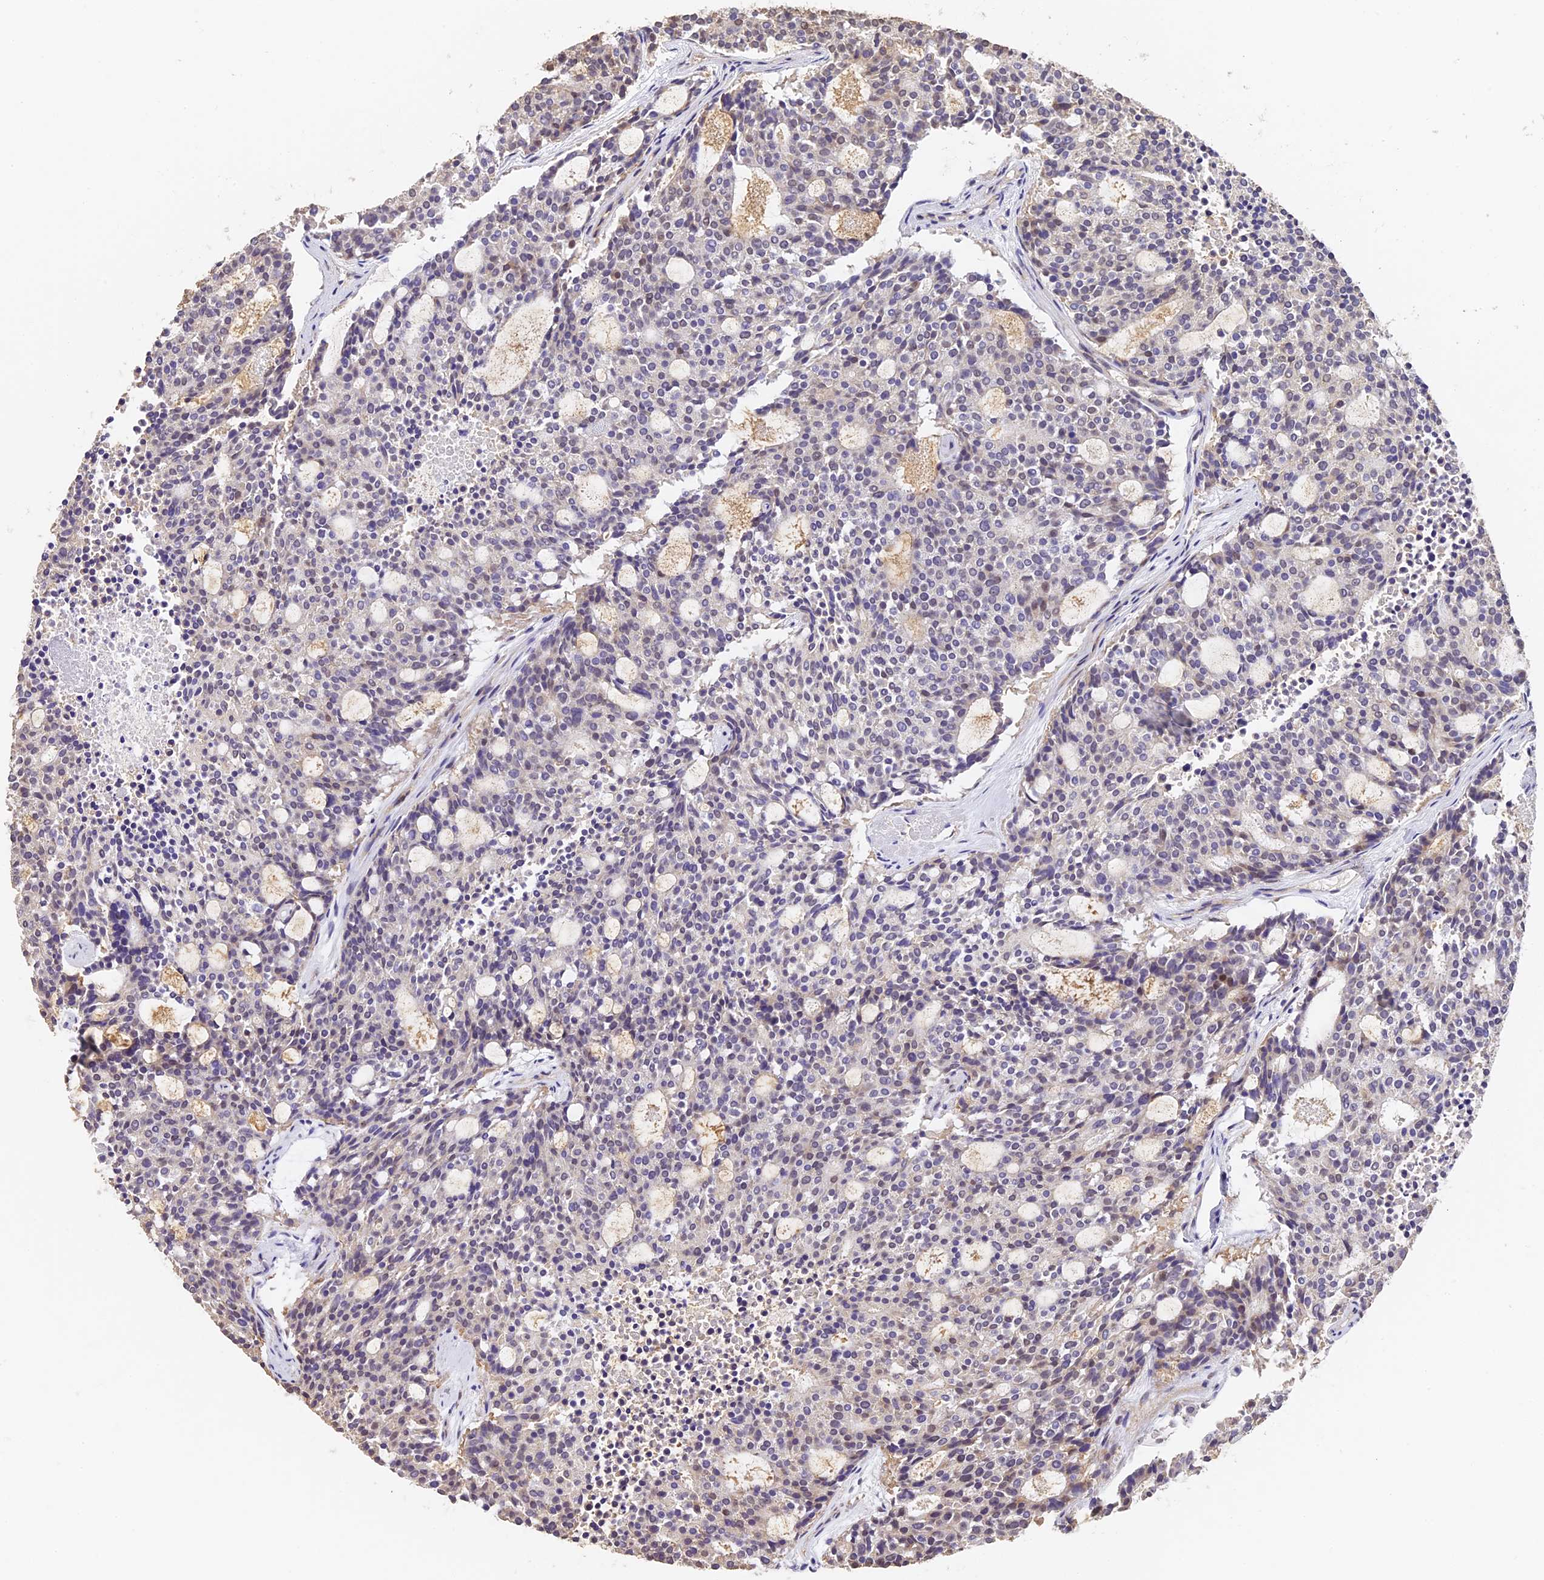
{"staining": {"intensity": "negative", "quantity": "none", "location": "none"}, "tissue": "carcinoid", "cell_type": "Tumor cells", "image_type": "cancer", "snomed": [{"axis": "morphology", "description": "Carcinoid, malignant, NOS"}, {"axis": "topography", "description": "Pancreas"}], "caption": "This is an immunohistochemistry (IHC) histopathology image of human carcinoid (malignant). There is no staining in tumor cells.", "gene": "SLC11A1", "patient": {"sex": "female", "age": 54}}